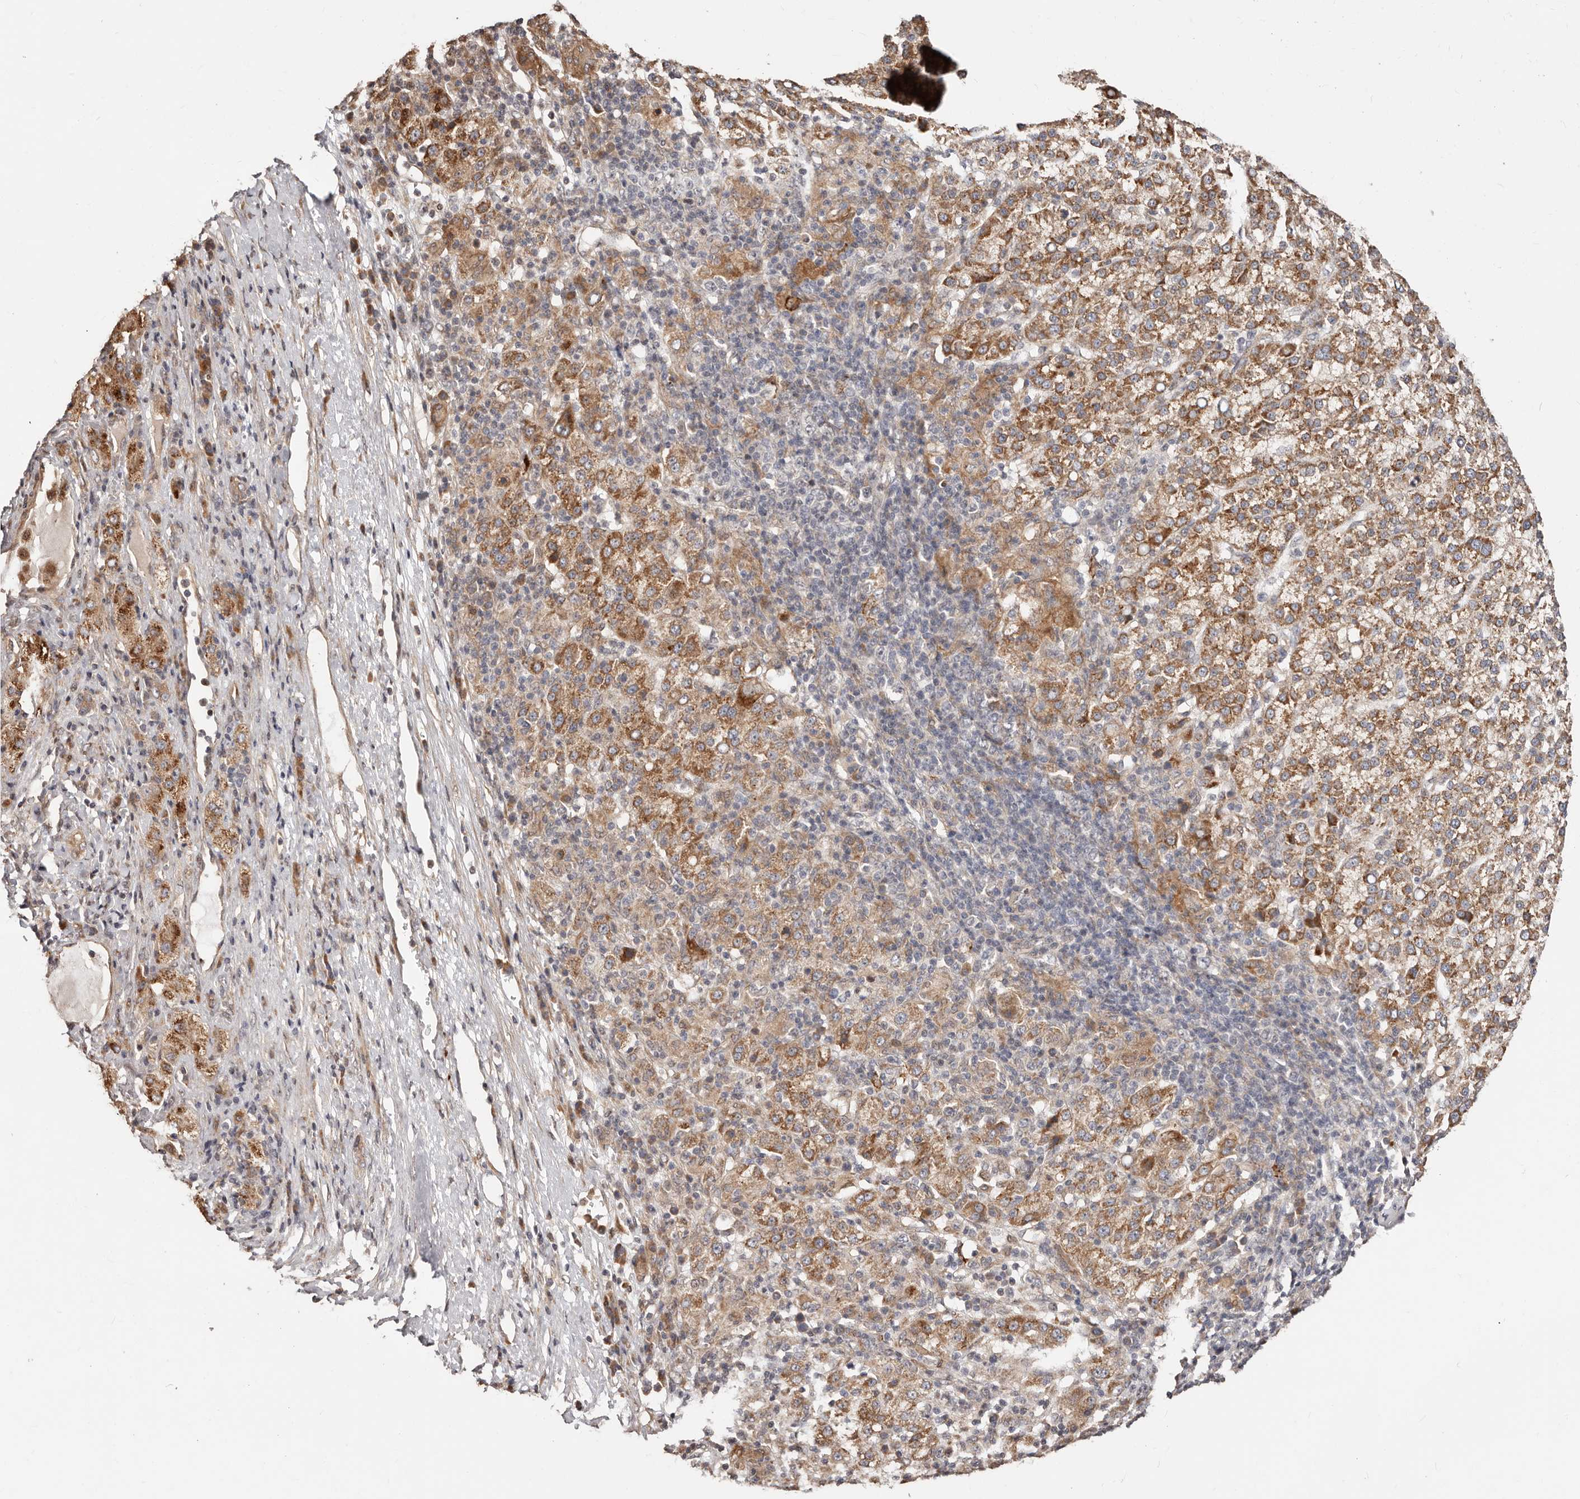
{"staining": {"intensity": "moderate", "quantity": ">75%", "location": "cytoplasmic/membranous"}, "tissue": "liver cancer", "cell_type": "Tumor cells", "image_type": "cancer", "snomed": [{"axis": "morphology", "description": "Carcinoma, Hepatocellular, NOS"}, {"axis": "topography", "description": "Liver"}], "caption": "DAB immunohistochemical staining of human liver cancer shows moderate cytoplasmic/membranous protein expression in about >75% of tumor cells. (DAB (3,3'-diaminobenzidine) IHC, brown staining for protein, blue staining for nuclei).", "gene": "APOL6", "patient": {"sex": "female", "age": 58}}